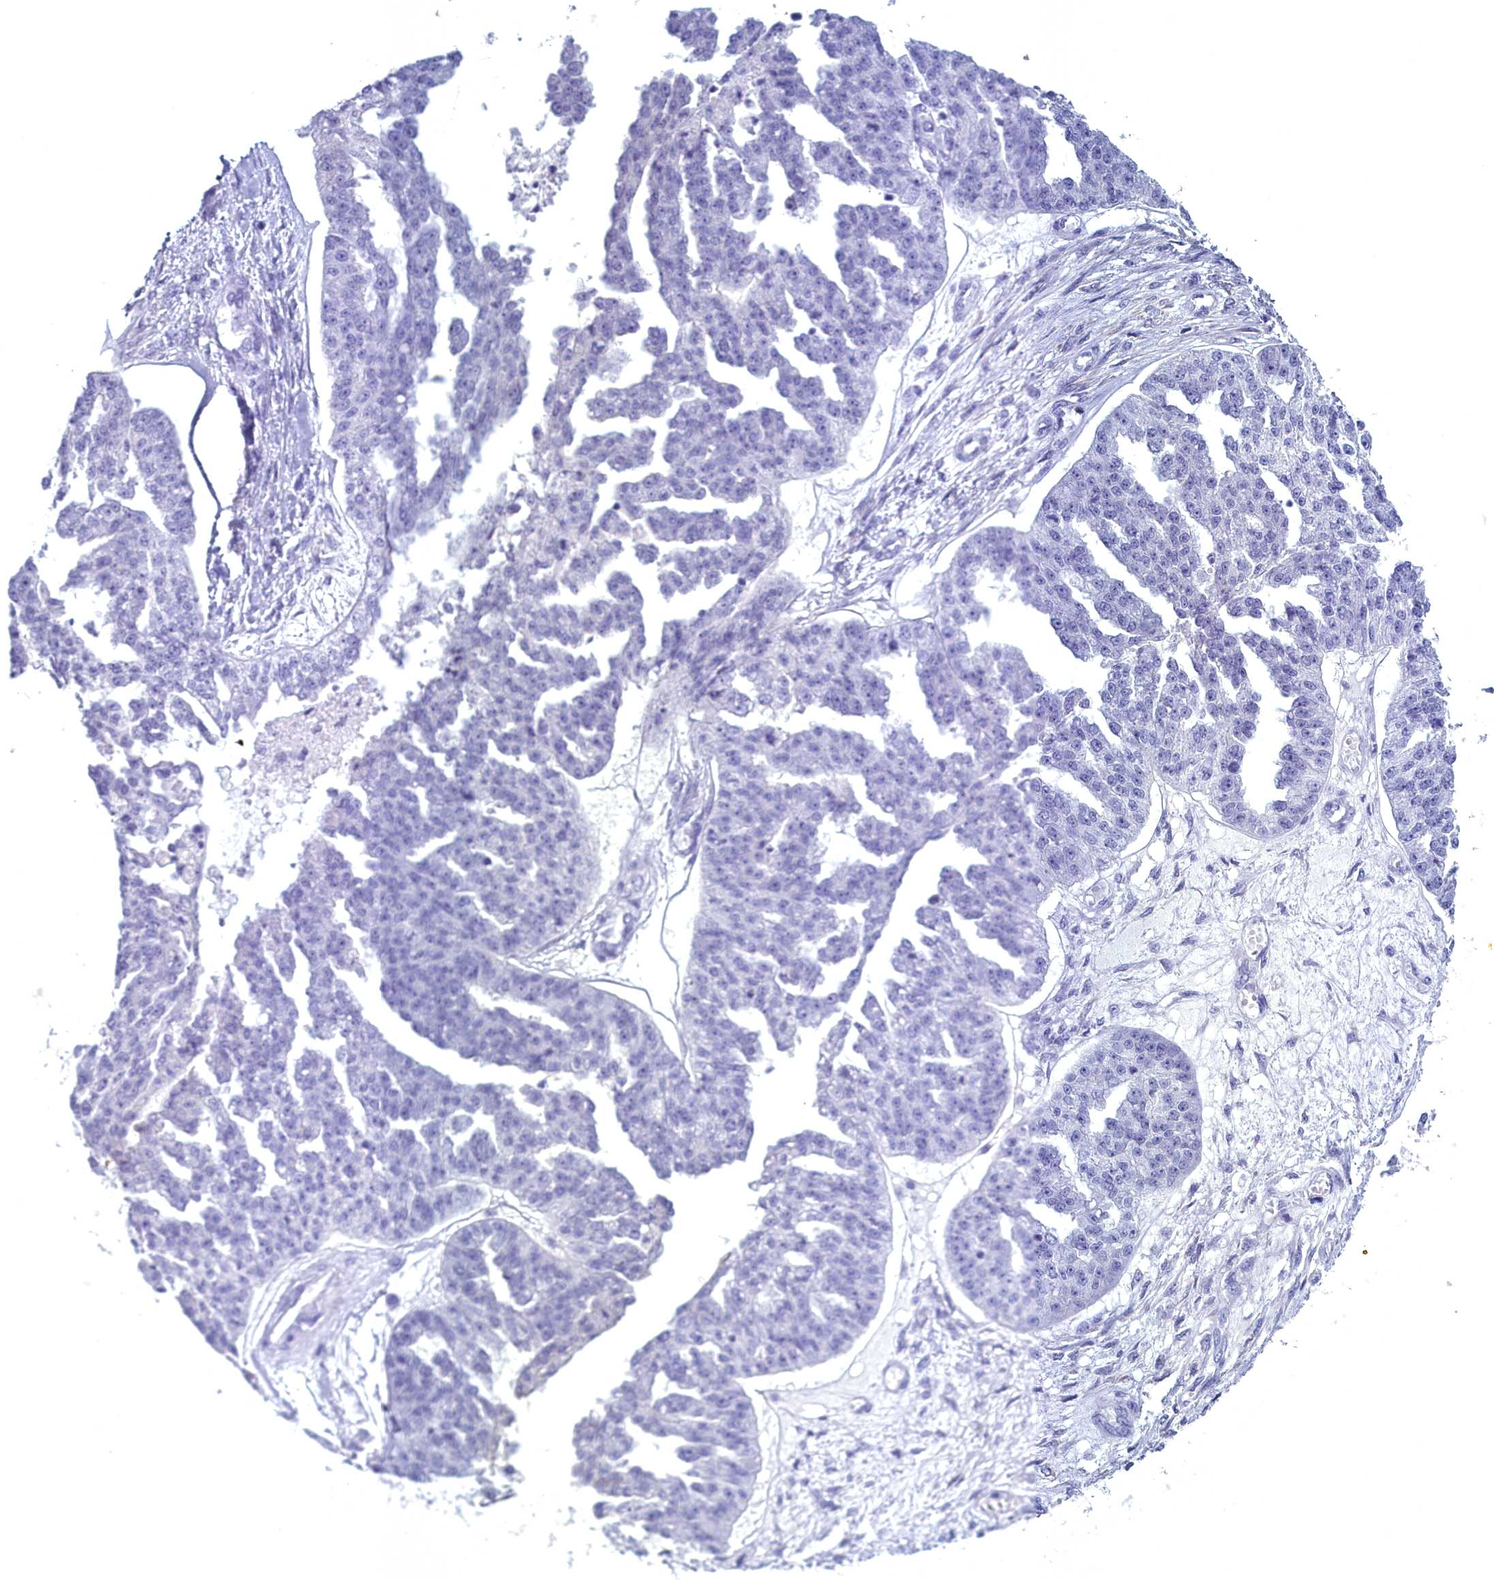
{"staining": {"intensity": "negative", "quantity": "none", "location": "none"}, "tissue": "ovarian cancer", "cell_type": "Tumor cells", "image_type": "cancer", "snomed": [{"axis": "morphology", "description": "Cystadenocarcinoma, serous, NOS"}, {"axis": "topography", "description": "Ovary"}], "caption": "The IHC micrograph has no significant expression in tumor cells of ovarian serous cystadenocarcinoma tissue.", "gene": "MAP6", "patient": {"sex": "female", "age": 58}}